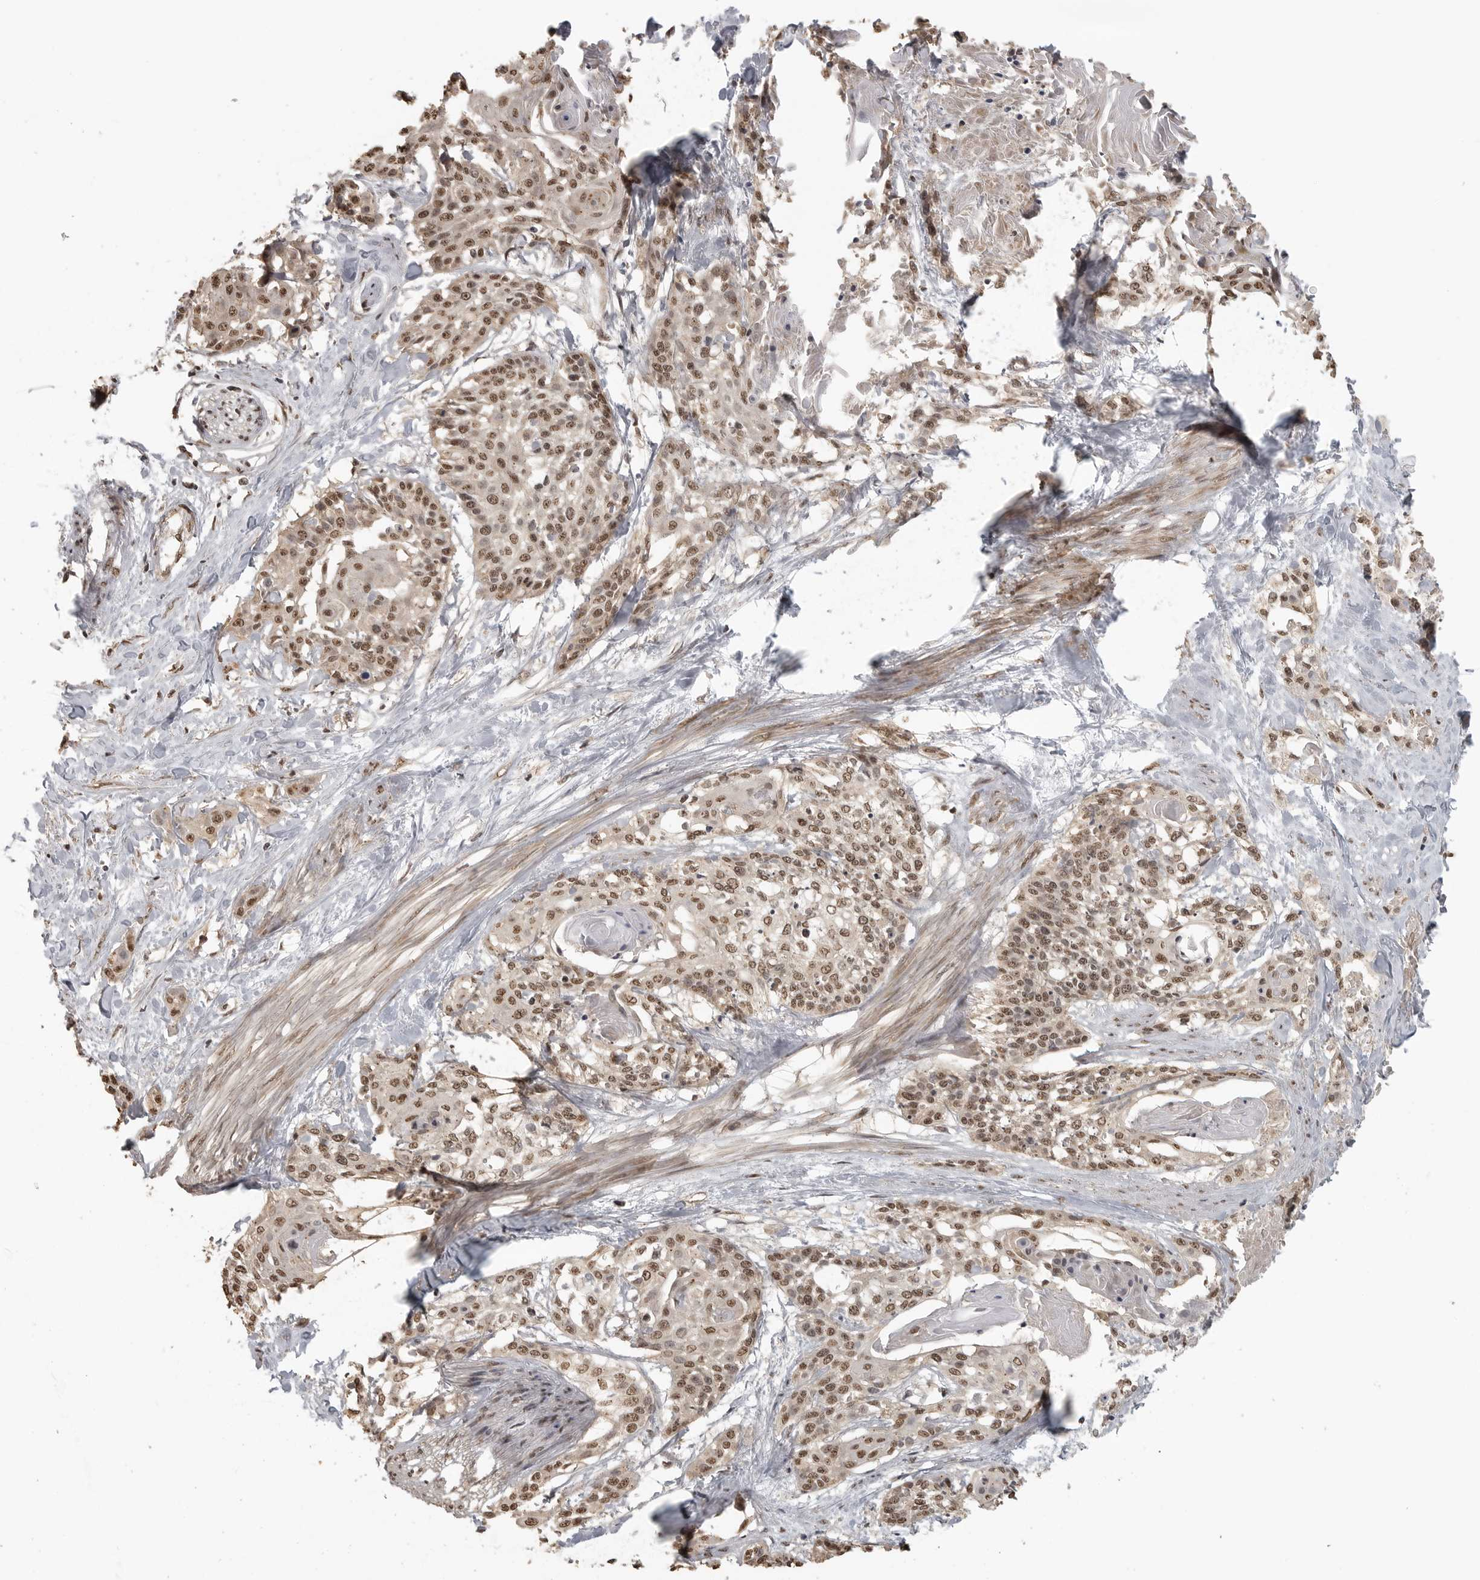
{"staining": {"intensity": "moderate", "quantity": ">75%", "location": "nuclear"}, "tissue": "cervical cancer", "cell_type": "Tumor cells", "image_type": "cancer", "snomed": [{"axis": "morphology", "description": "Squamous cell carcinoma, NOS"}, {"axis": "topography", "description": "Cervix"}], "caption": "This is an image of immunohistochemistry (IHC) staining of cervical cancer (squamous cell carcinoma), which shows moderate expression in the nuclear of tumor cells.", "gene": "CLOCK", "patient": {"sex": "female", "age": 57}}